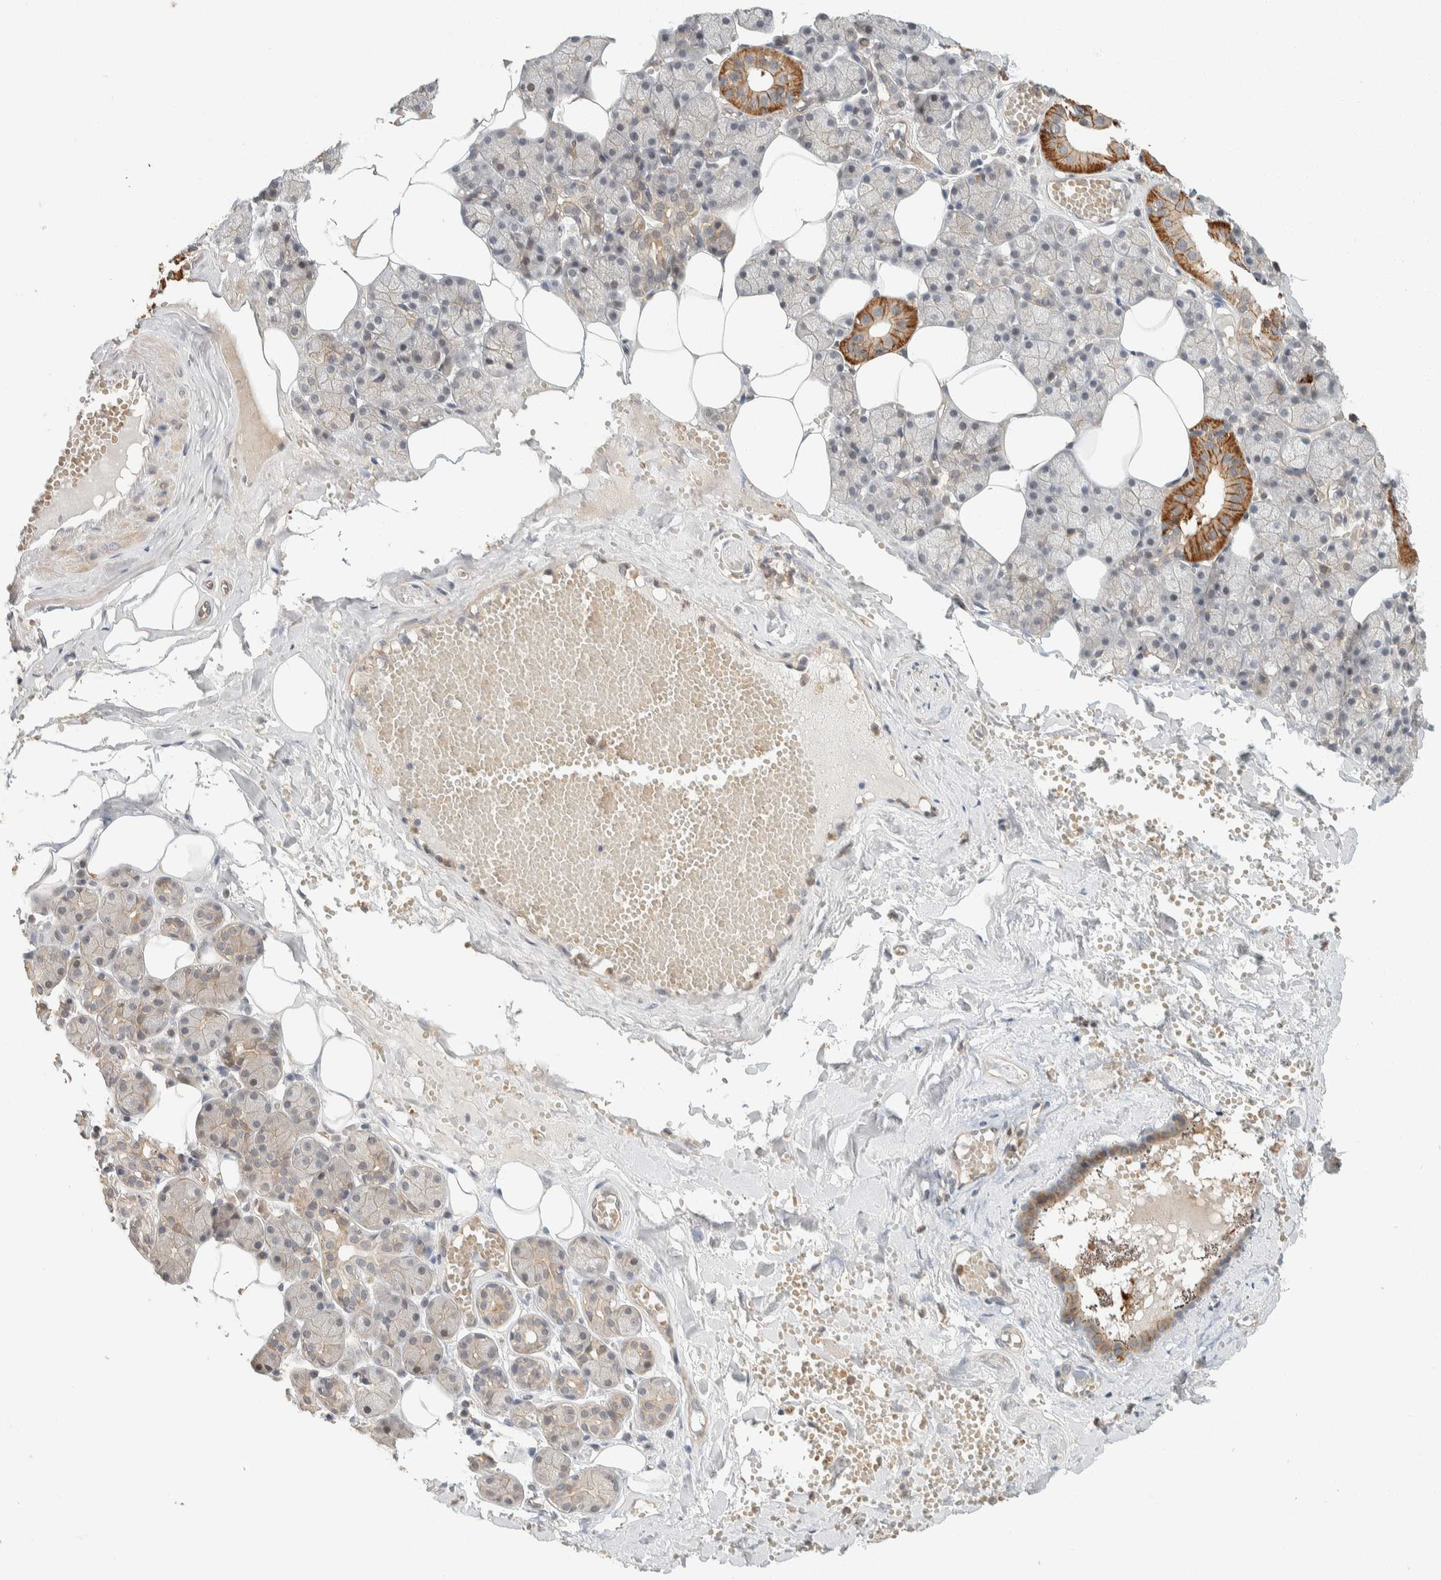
{"staining": {"intensity": "moderate", "quantity": "<25%", "location": "cytoplasmic/membranous"}, "tissue": "salivary gland", "cell_type": "Glandular cells", "image_type": "normal", "snomed": [{"axis": "morphology", "description": "Normal tissue, NOS"}, {"axis": "topography", "description": "Salivary gland"}], "caption": "Glandular cells reveal low levels of moderate cytoplasmic/membranous expression in about <25% of cells in benign human salivary gland.", "gene": "ZBTB2", "patient": {"sex": "male", "age": 62}}